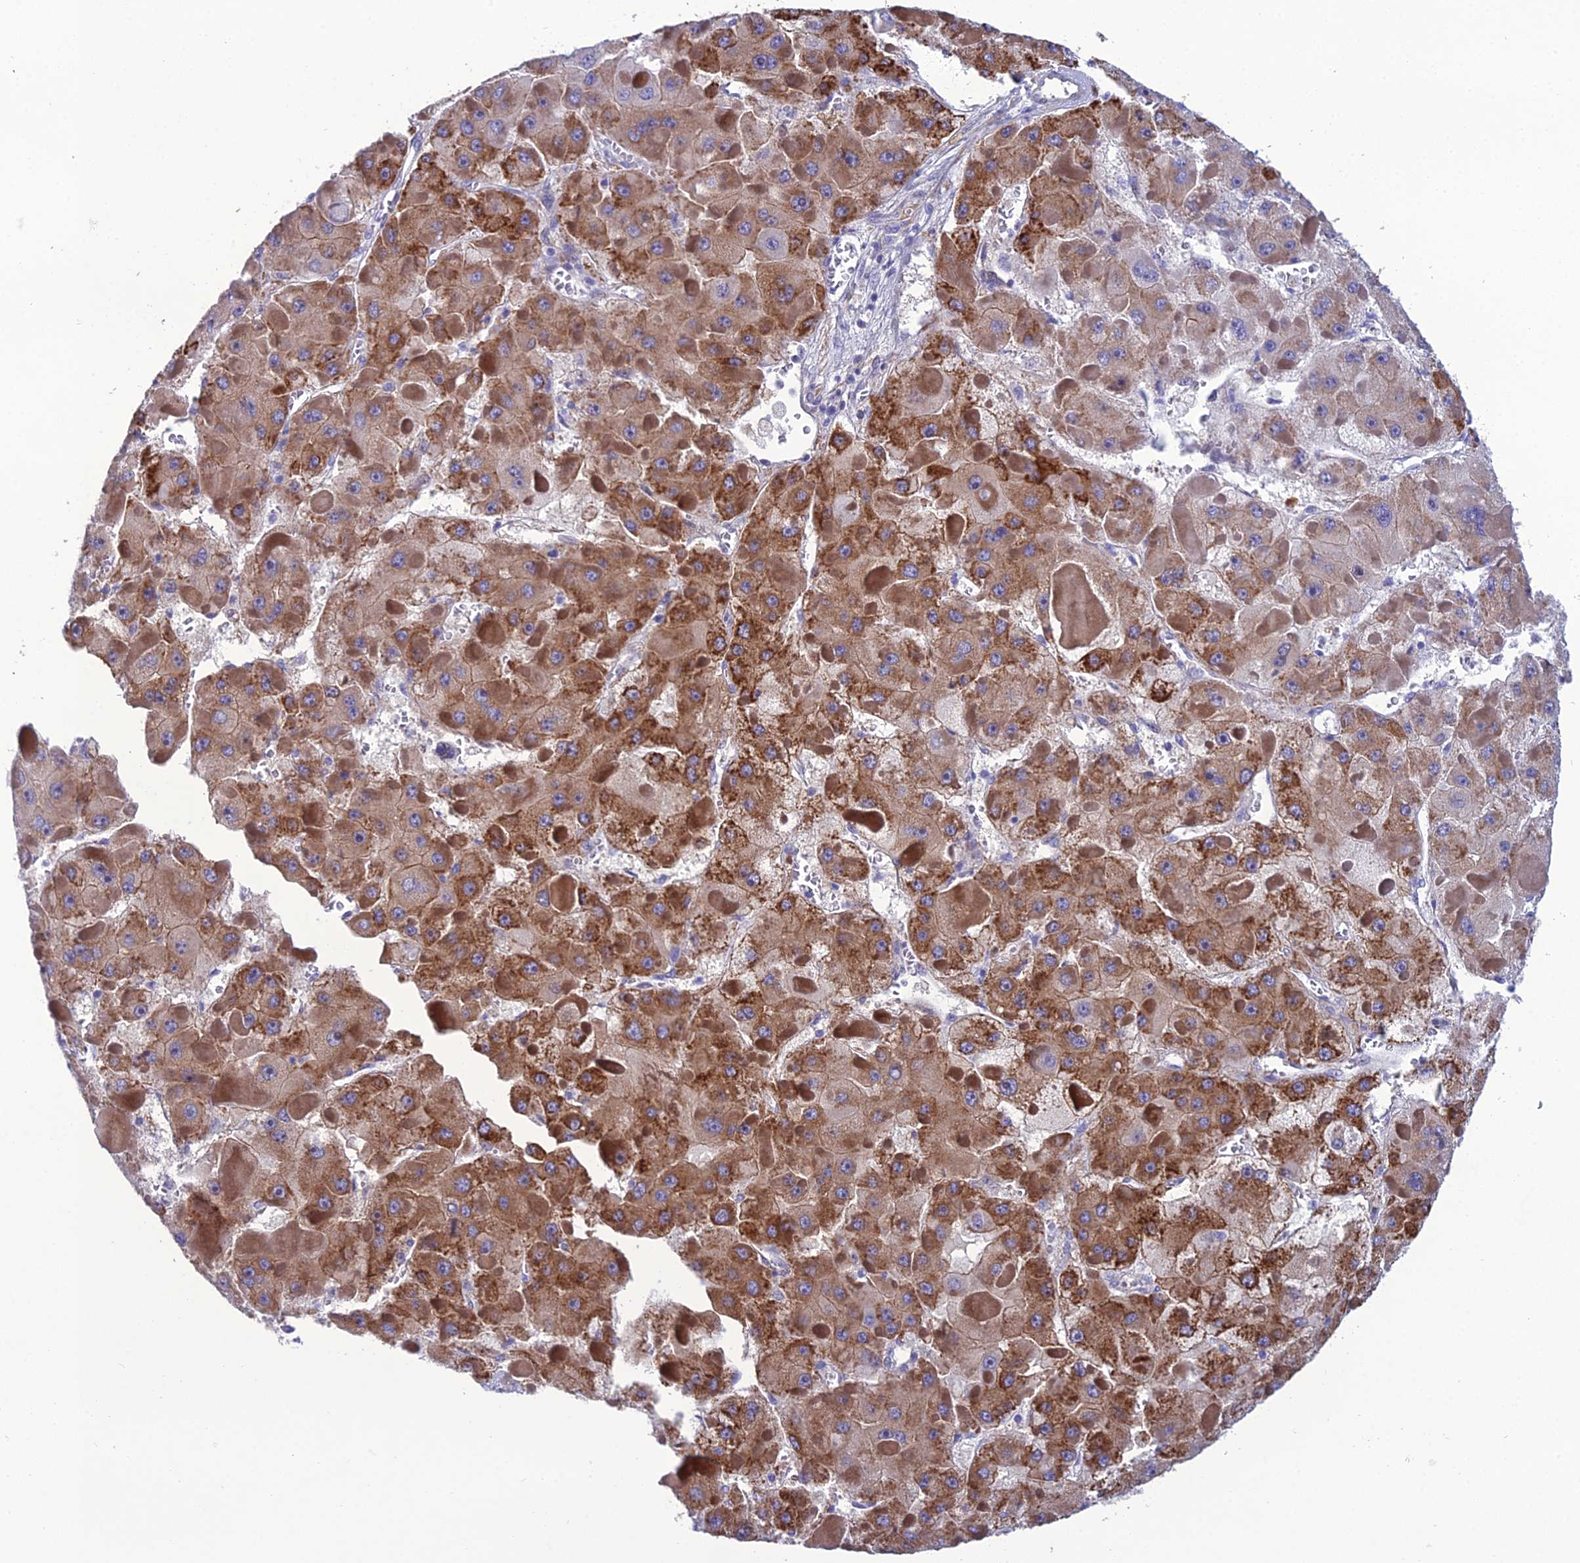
{"staining": {"intensity": "strong", "quantity": ">75%", "location": "cytoplasmic/membranous"}, "tissue": "liver cancer", "cell_type": "Tumor cells", "image_type": "cancer", "snomed": [{"axis": "morphology", "description": "Carcinoma, Hepatocellular, NOS"}, {"axis": "topography", "description": "Liver"}], "caption": "This histopathology image reveals immunohistochemistry (IHC) staining of human liver cancer (hepatocellular carcinoma), with high strong cytoplasmic/membranous staining in approximately >75% of tumor cells.", "gene": "OR56B1", "patient": {"sex": "female", "age": 73}}